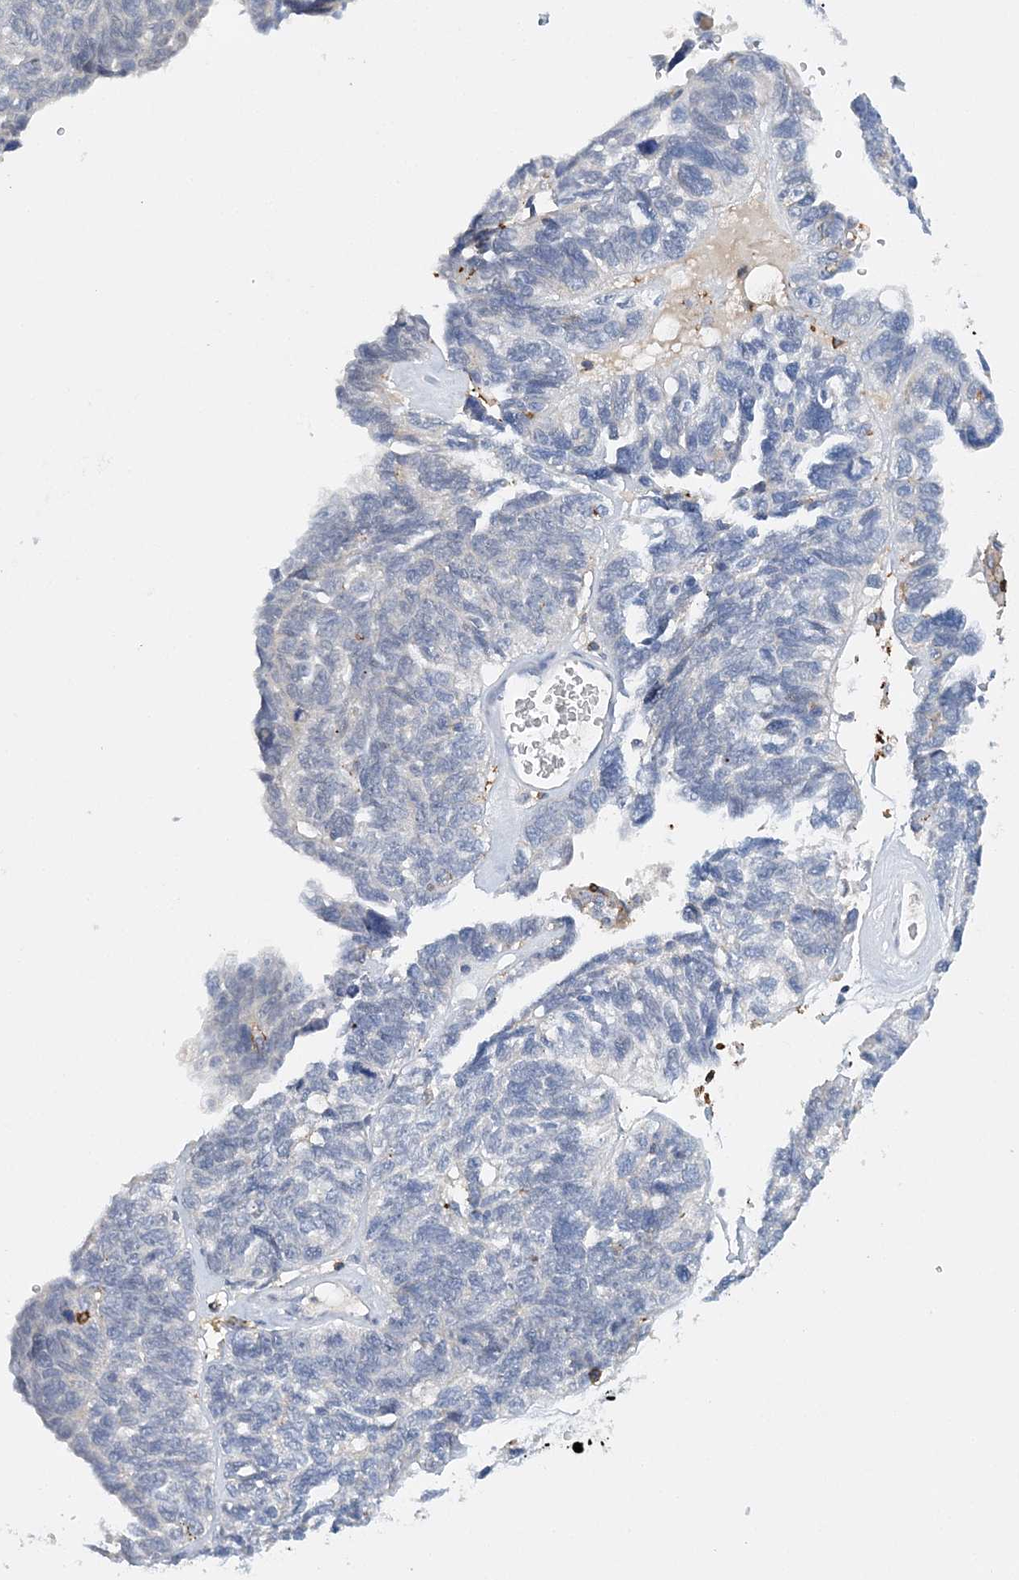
{"staining": {"intensity": "negative", "quantity": "none", "location": "none"}, "tissue": "ovarian cancer", "cell_type": "Tumor cells", "image_type": "cancer", "snomed": [{"axis": "morphology", "description": "Cystadenocarcinoma, serous, NOS"}, {"axis": "topography", "description": "Ovary"}], "caption": "This photomicrograph is of serous cystadenocarcinoma (ovarian) stained with immunohistochemistry to label a protein in brown with the nuclei are counter-stained blue. There is no expression in tumor cells.", "gene": "PRMT9", "patient": {"sex": "female", "age": 79}}